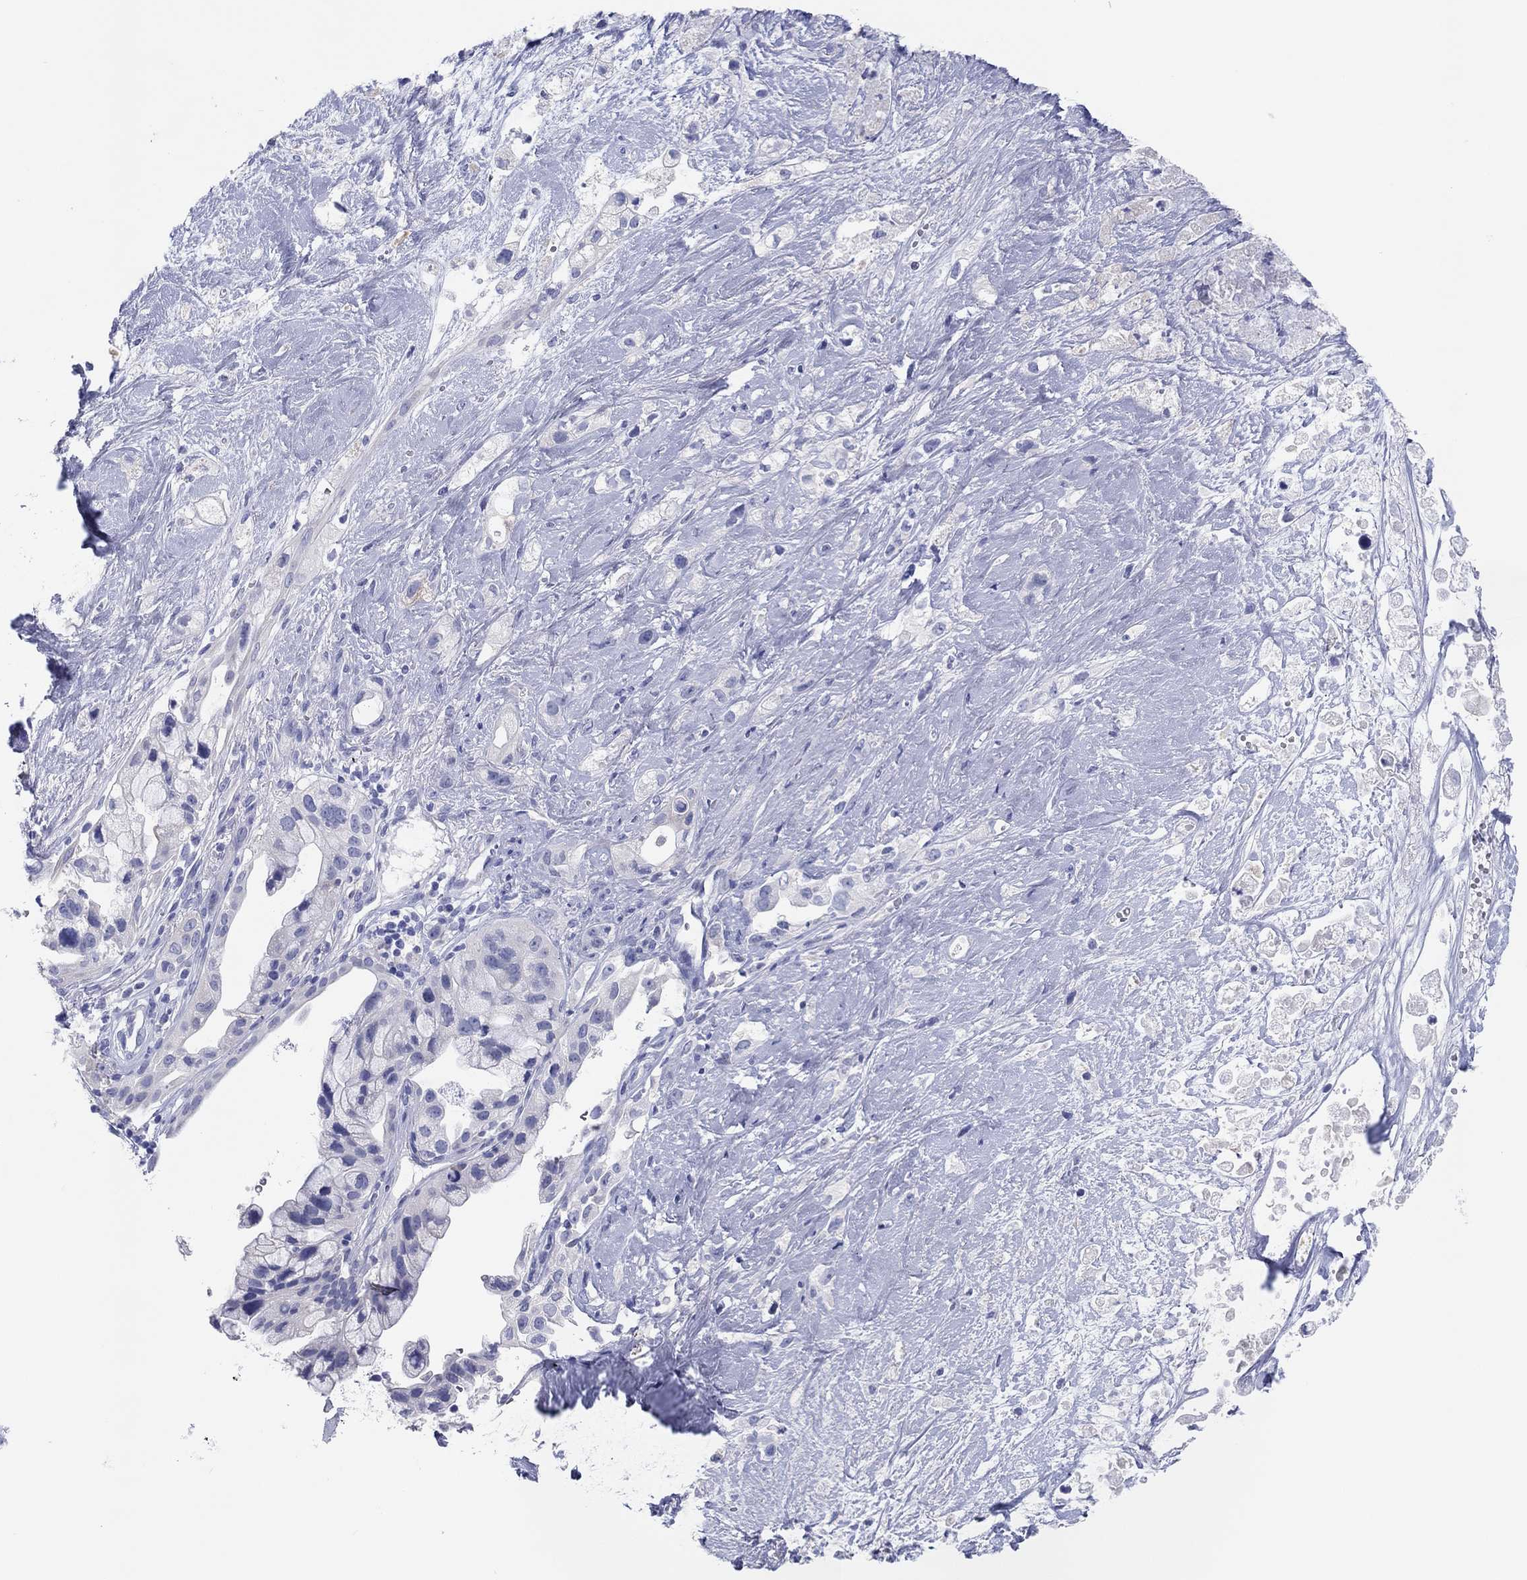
{"staining": {"intensity": "negative", "quantity": "none", "location": "none"}, "tissue": "pancreatic cancer", "cell_type": "Tumor cells", "image_type": "cancer", "snomed": [{"axis": "morphology", "description": "Adenocarcinoma, NOS"}, {"axis": "topography", "description": "Pancreas"}], "caption": "Protein analysis of adenocarcinoma (pancreatic) demonstrates no significant expression in tumor cells.", "gene": "ERICH3", "patient": {"sex": "male", "age": 44}}